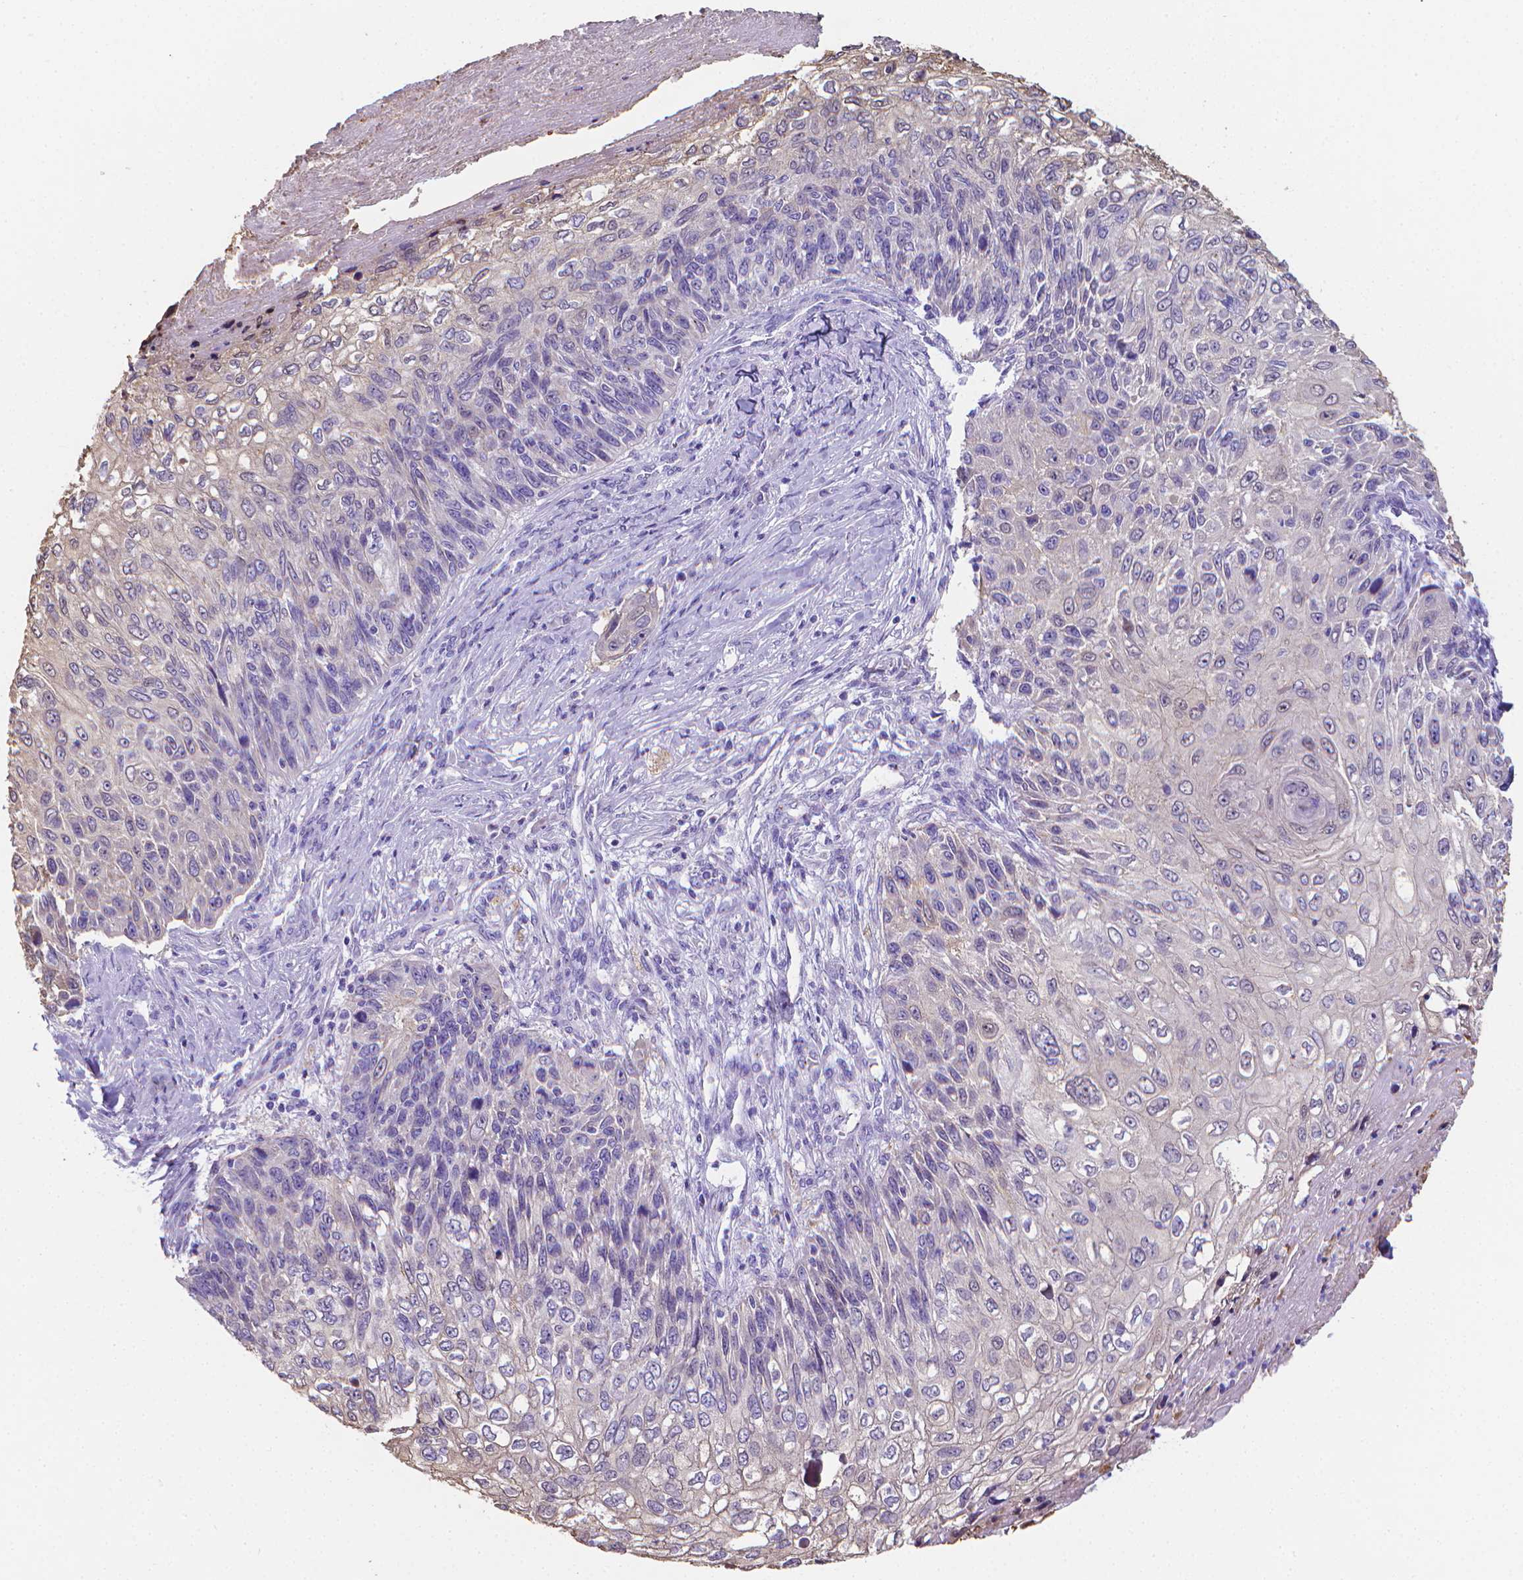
{"staining": {"intensity": "negative", "quantity": "none", "location": "none"}, "tissue": "skin cancer", "cell_type": "Tumor cells", "image_type": "cancer", "snomed": [{"axis": "morphology", "description": "Squamous cell carcinoma, NOS"}, {"axis": "topography", "description": "Skin"}], "caption": "This histopathology image is of skin cancer stained with immunohistochemistry (IHC) to label a protein in brown with the nuclei are counter-stained blue. There is no positivity in tumor cells.", "gene": "LRRC73", "patient": {"sex": "male", "age": 92}}